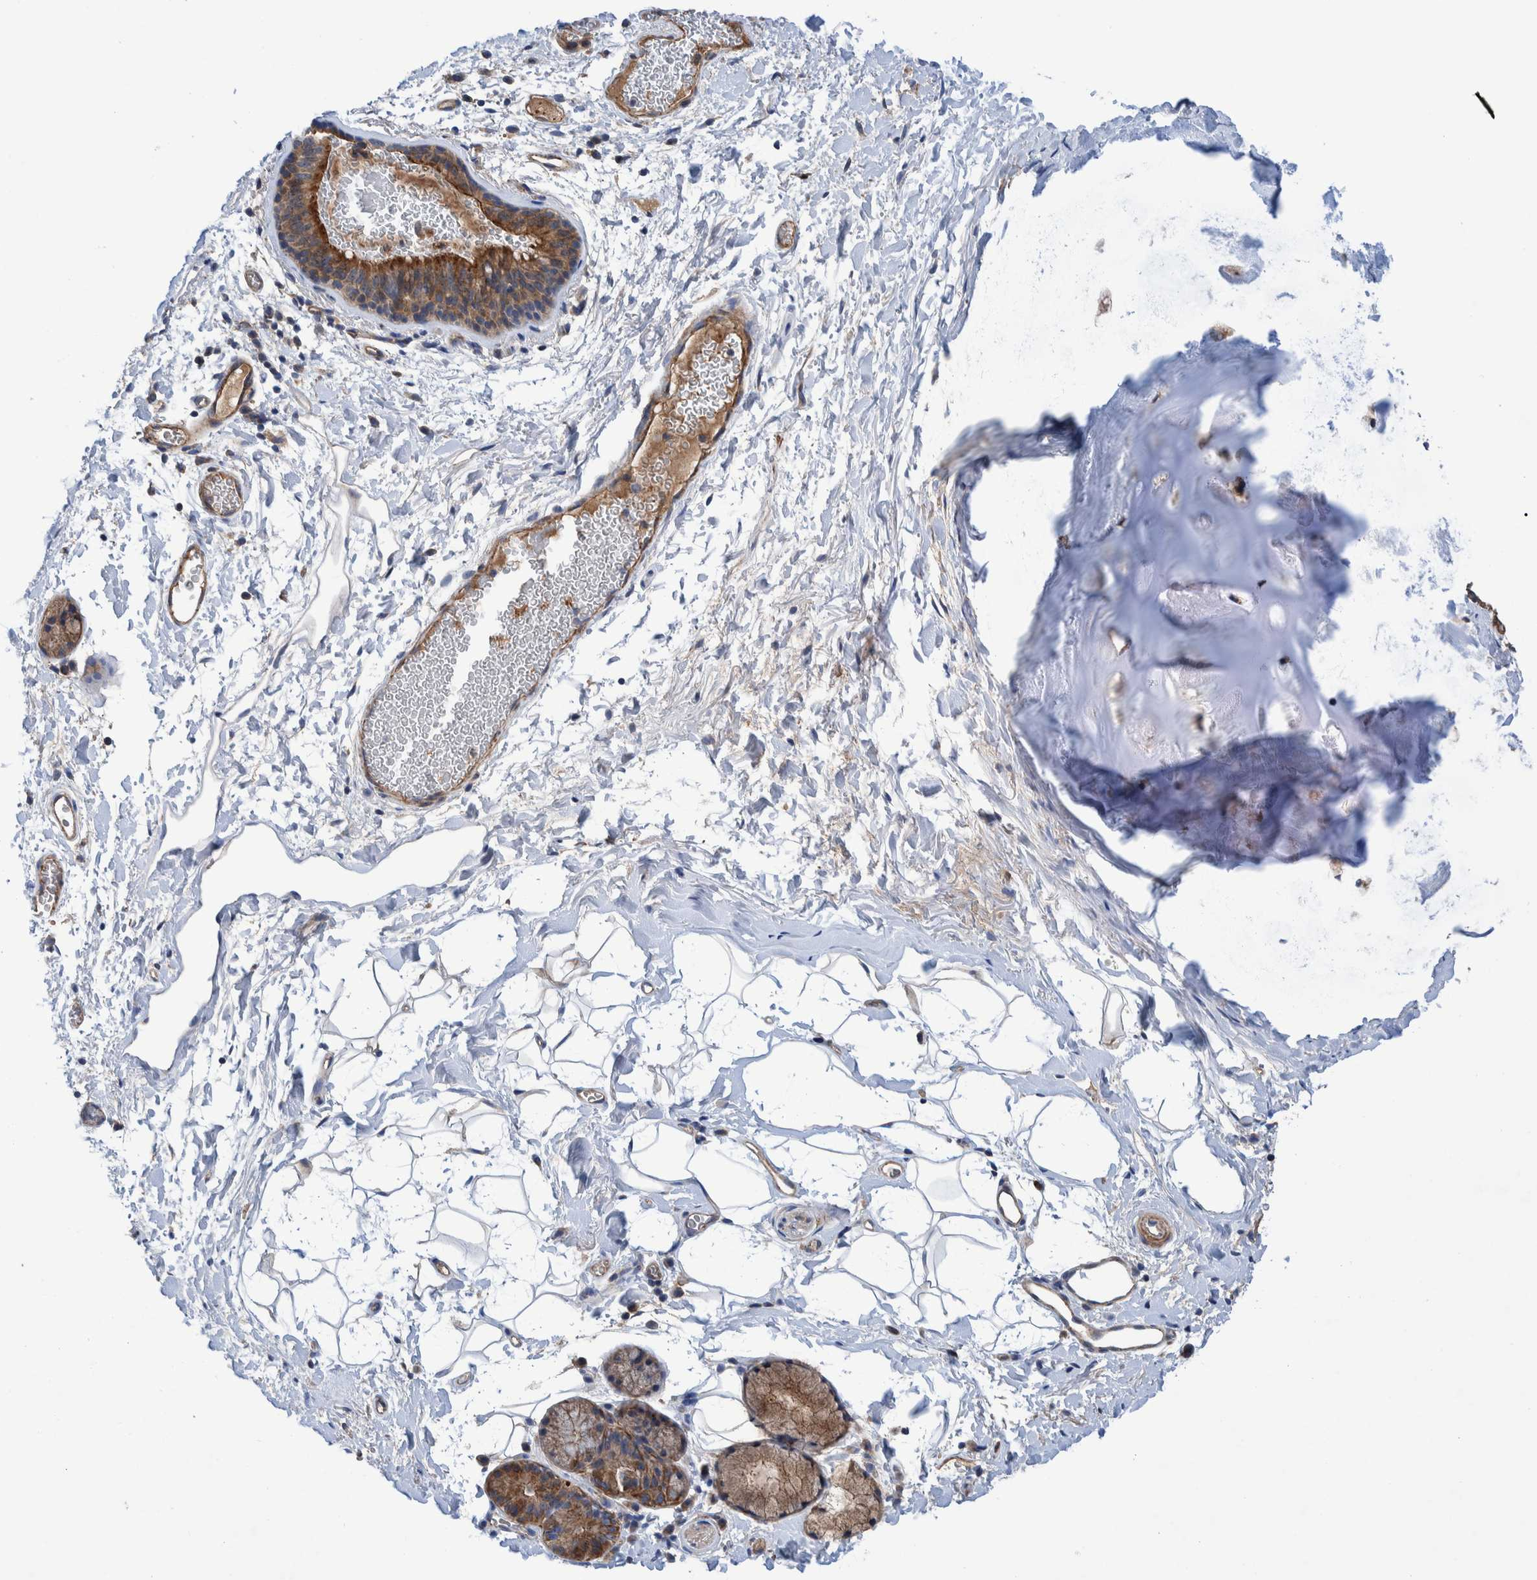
{"staining": {"intensity": "moderate", "quantity": ">75%", "location": "cytoplasmic/membranous"}, "tissue": "bronchus", "cell_type": "Respiratory epithelial cells", "image_type": "normal", "snomed": [{"axis": "morphology", "description": "Normal tissue, NOS"}, {"axis": "topography", "description": "Cartilage tissue"}, {"axis": "topography", "description": "Bronchus"}], "caption": "The image exhibits staining of benign bronchus, revealing moderate cytoplasmic/membranous protein positivity (brown color) within respiratory epithelial cells.", "gene": "ENSG00000262660", "patient": {"sex": "female", "age": 53}}